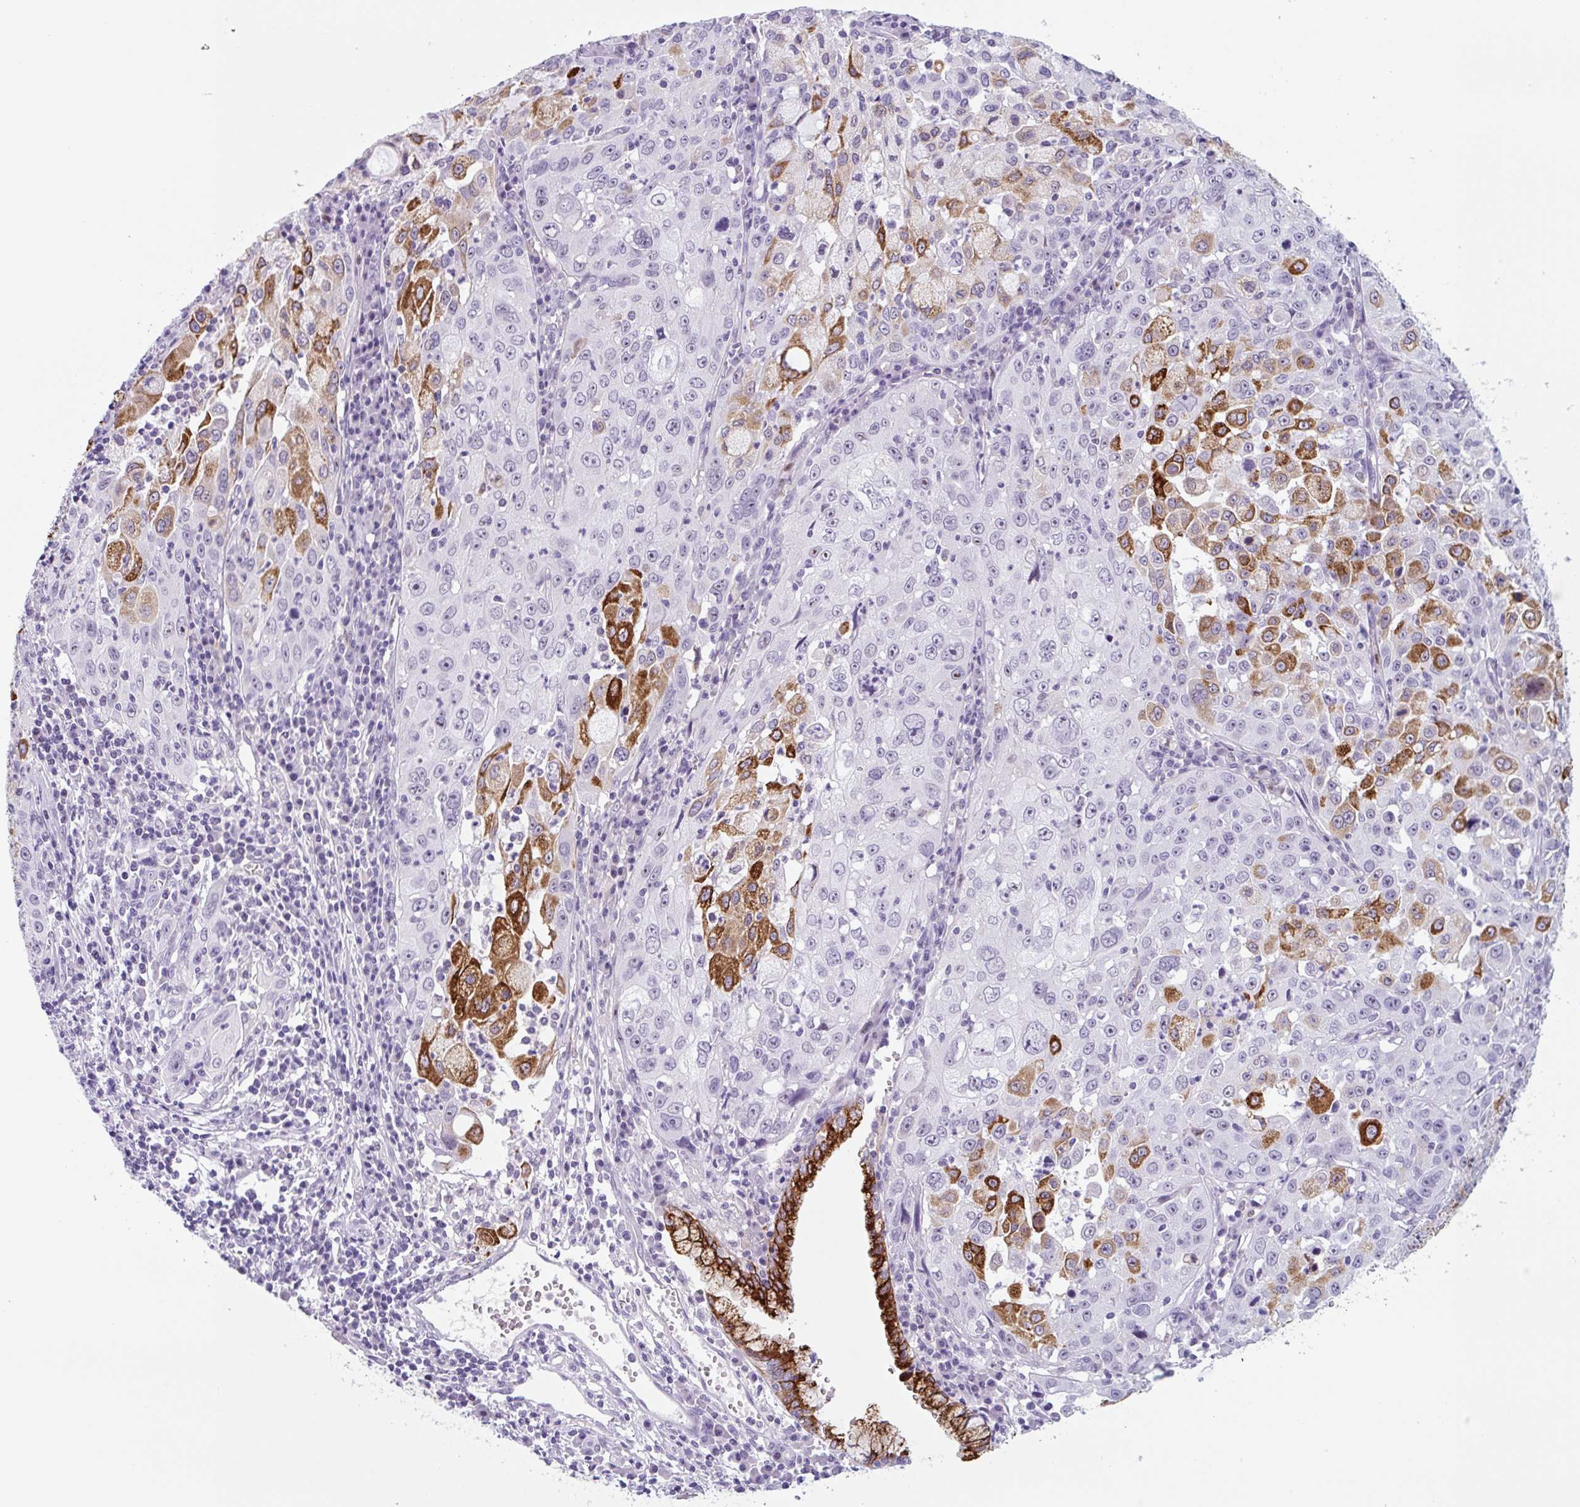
{"staining": {"intensity": "strong", "quantity": "25%-75%", "location": "cytoplasmic/membranous"}, "tissue": "cervical cancer", "cell_type": "Tumor cells", "image_type": "cancer", "snomed": [{"axis": "morphology", "description": "Squamous cell carcinoma, NOS"}, {"axis": "topography", "description": "Cervix"}], "caption": "Immunohistochemistry histopathology image of cervical cancer stained for a protein (brown), which displays high levels of strong cytoplasmic/membranous staining in approximately 25%-75% of tumor cells.", "gene": "TNFRSF8", "patient": {"sex": "female", "age": 42}}